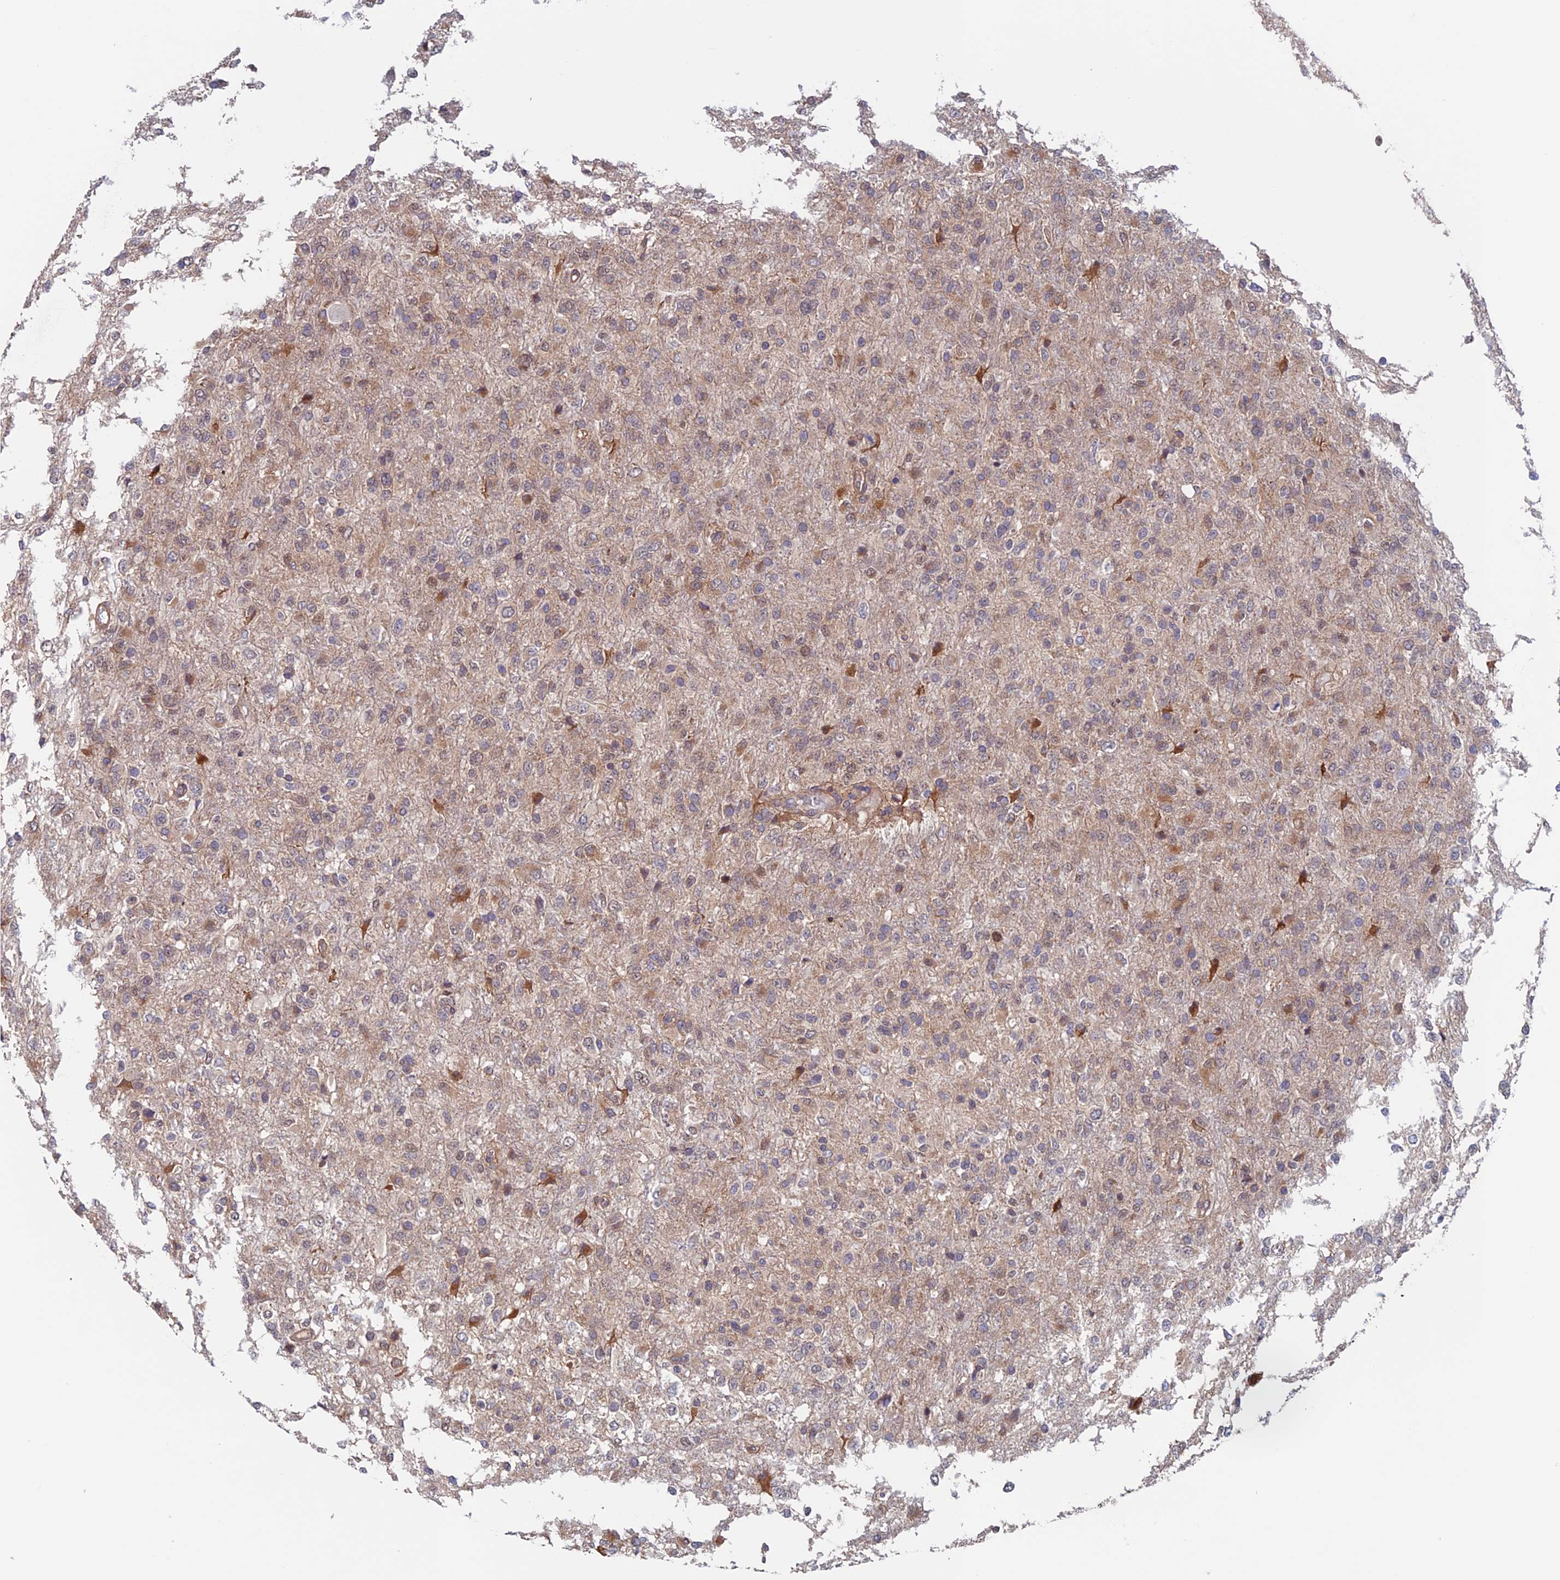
{"staining": {"intensity": "negative", "quantity": "none", "location": "none"}, "tissue": "glioma", "cell_type": "Tumor cells", "image_type": "cancer", "snomed": [{"axis": "morphology", "description": "Glioma, malignant, High grade"}, {"axis": "topography", "description": "Brain"}], "caption": "The micrograph exhibits no staining of tumor cells in malignant high-grade glioma.", "gene": "NUDT16L1", "patient": {"sex": "female", "age": 74}}